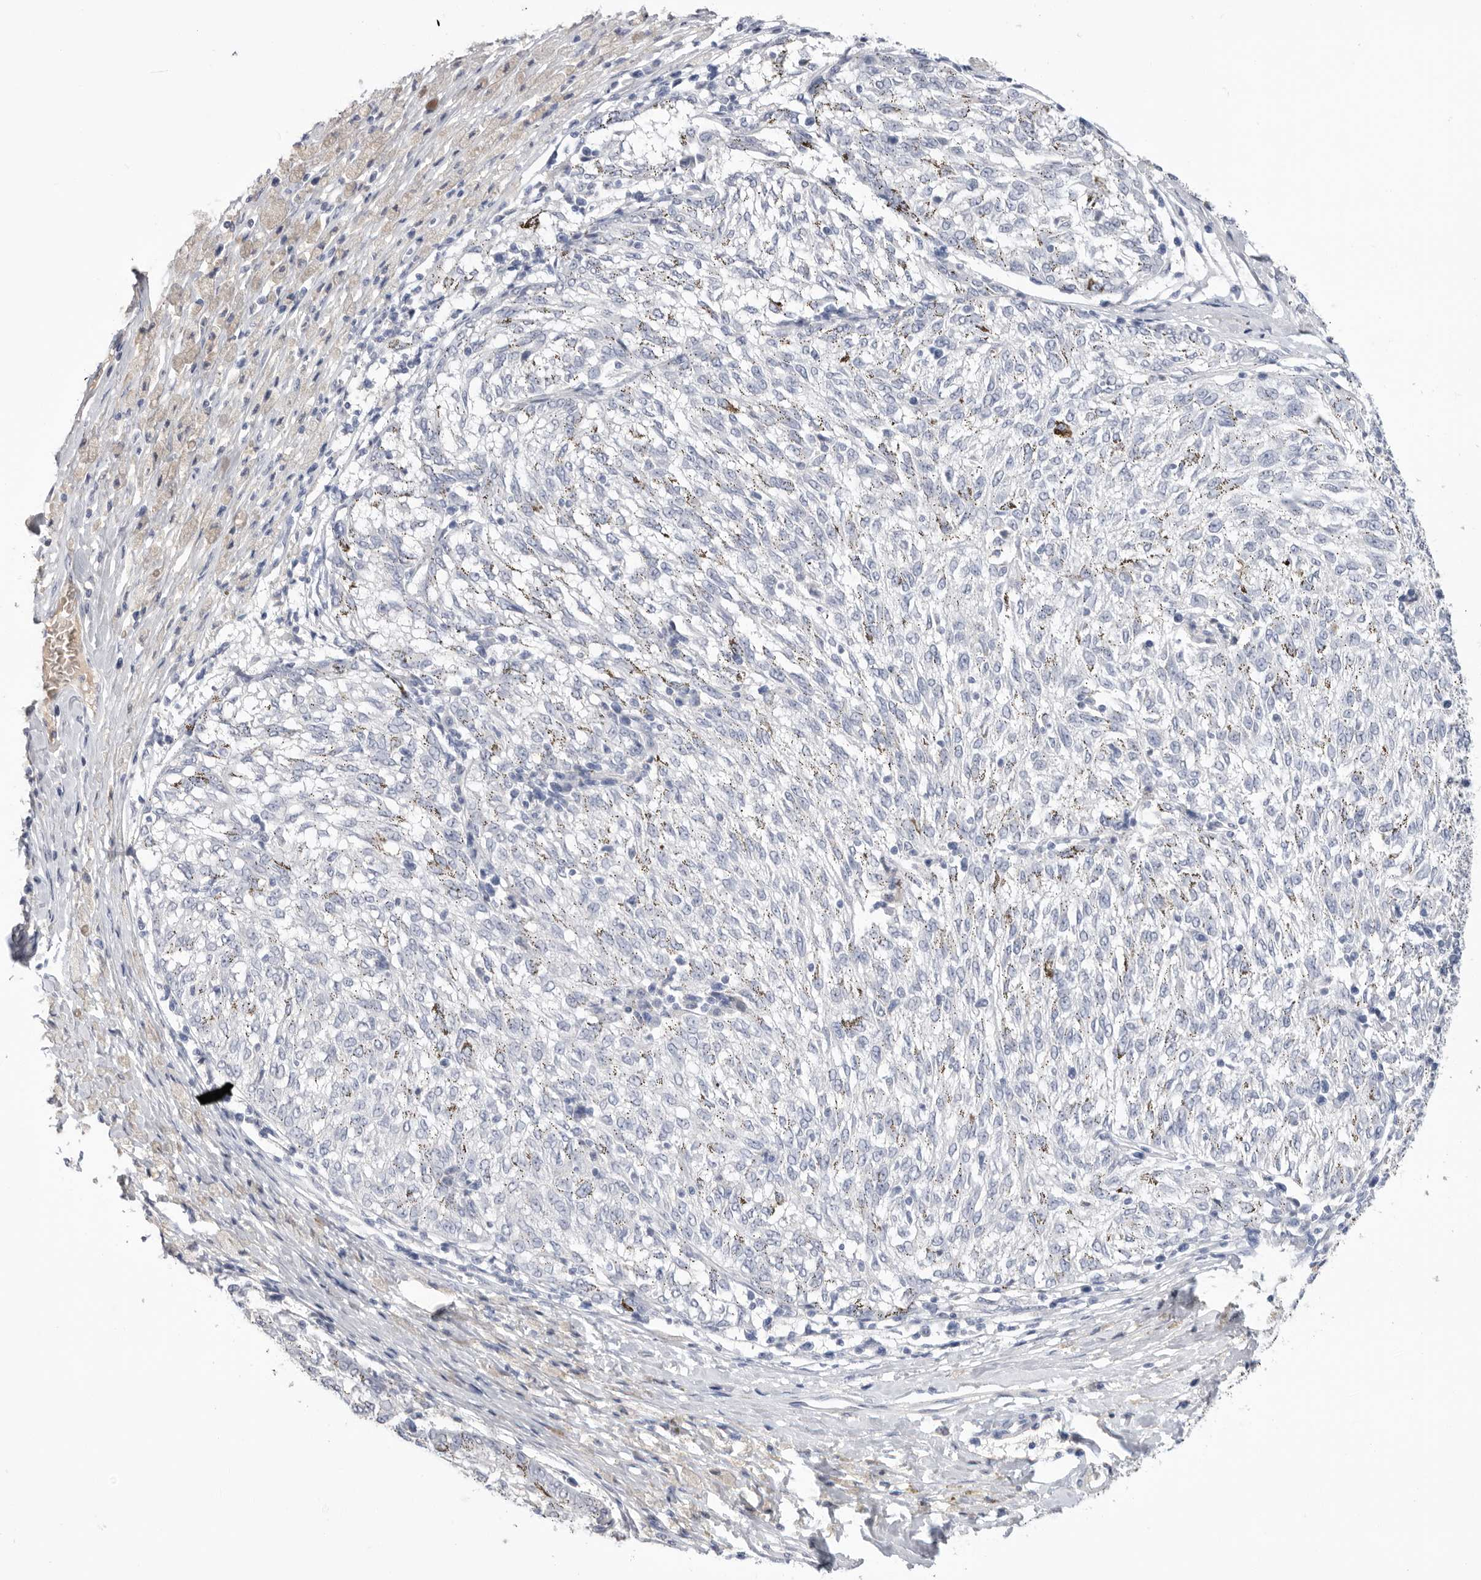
{"staining": {"intensity": "negative", "quantity": "none", "location": "none"}, "tissue": "melanoma", "cell_type": "Tumor cells", "image_type": "cancer", "snomed": [{"axis": "morphology", "description": "Malignant melanoma, NOS"}, {"axis": "topography", "description": "Skin"}], "caption": "Immunohistochemistry image of melanoma stained for a protein (brown), which shows no staining in tumor cells.", "gene": "APOA2", "patient": {"sex": "female", "age": 72}}